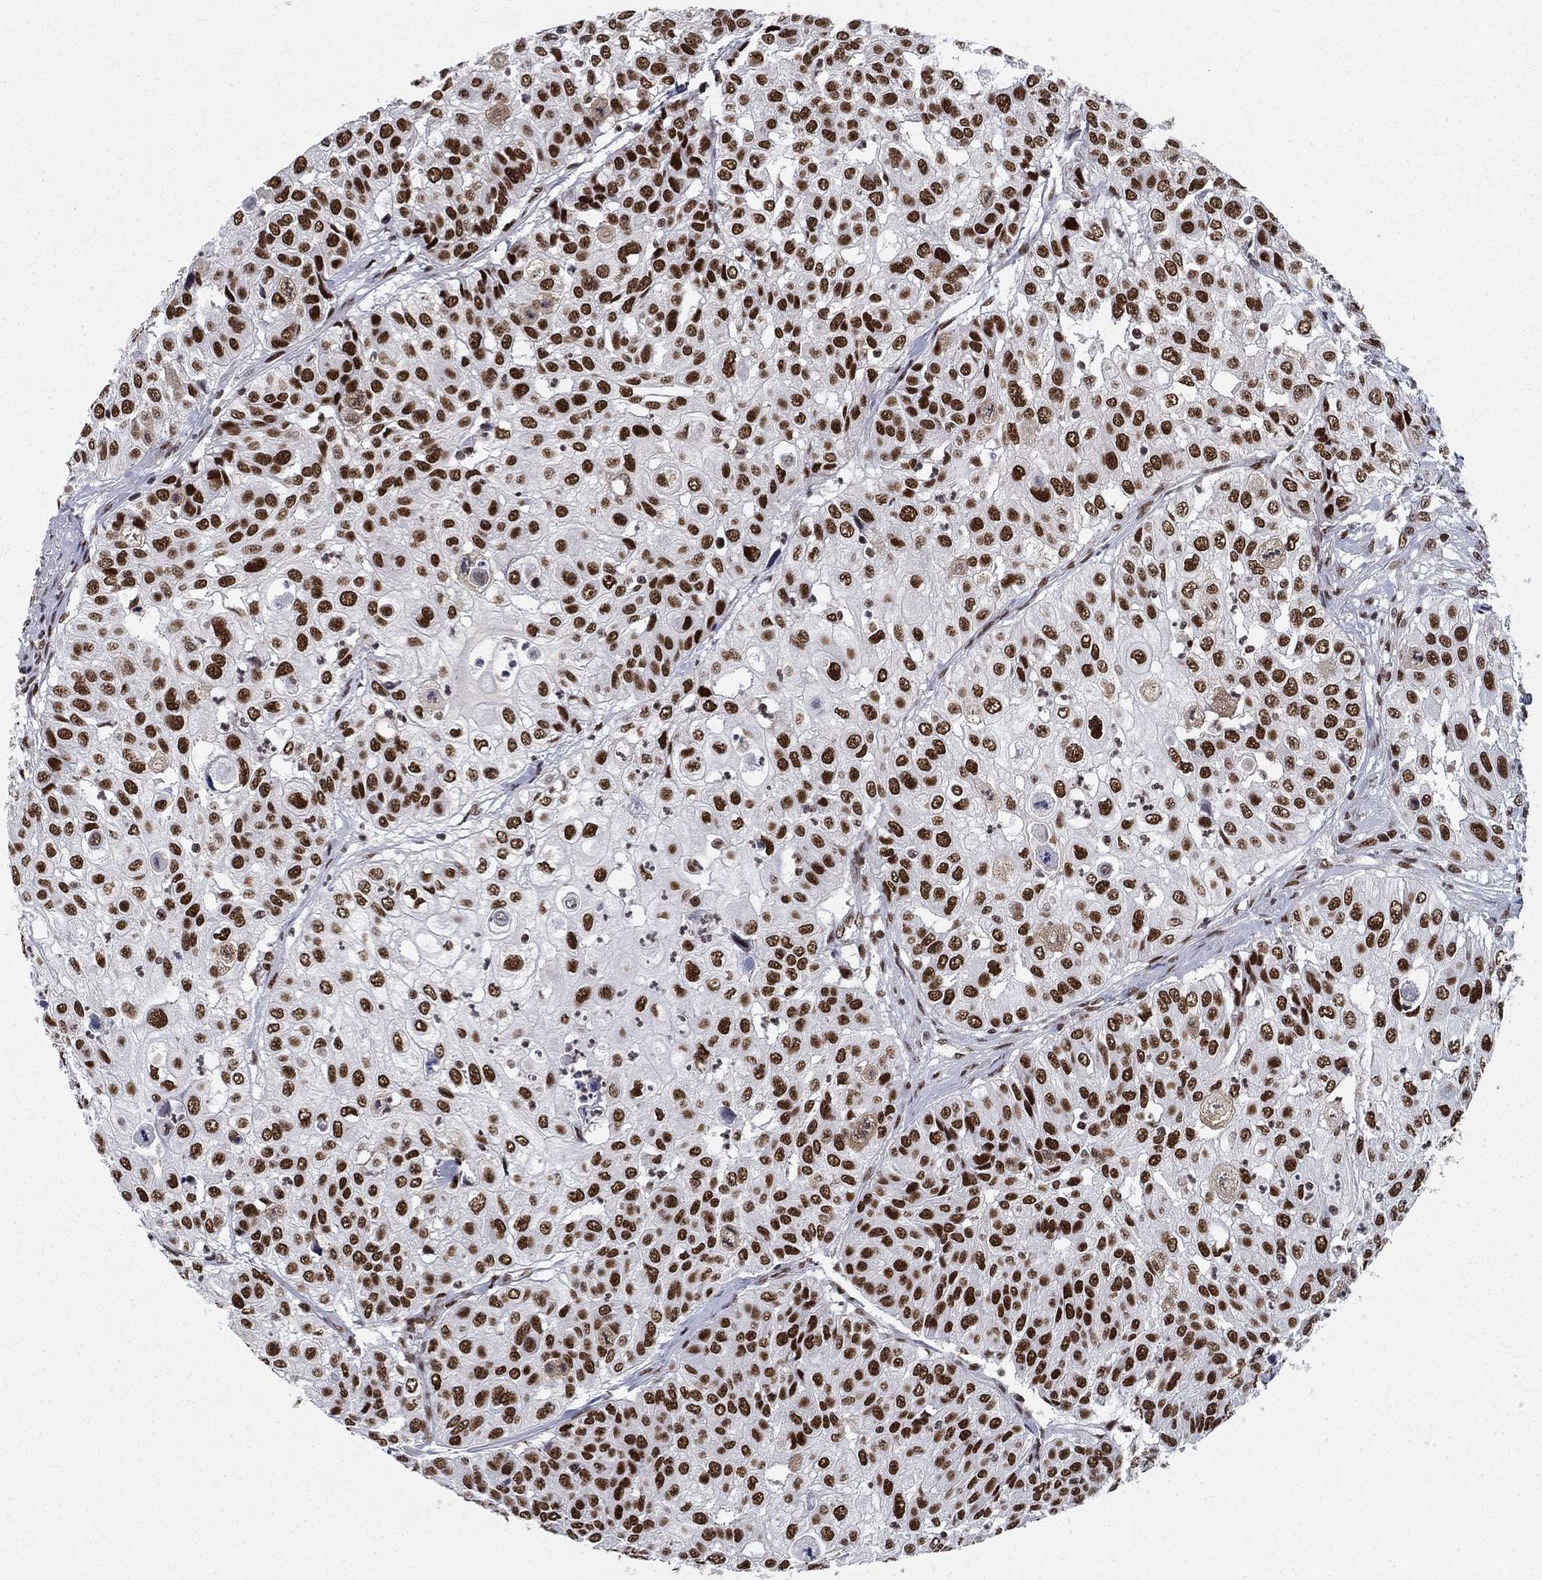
{"staining": {"intensity": "strong", "quantity": ">75%", "location": "nuclear"}, "tissue": "urothelial cancer", "cell_type": "Tumor cells", "image_type": "cancer", "snomed": [{"axis": "morphology", "description": "Urothelial carcinoma, High grade"}, {"axis": "topography", "description": "Urinary bladder"}], "caption": "High-magnification brightfield microscopy of high-grade urothelial carcinoma stained with DAB (3,3'-diaminobenzidine) (brown) and counterstained with hematoxylin (blue). tumor cells exhibit strong nuclear expression is seen in approximately>75% of cells. (DAB (3,3'-diaminobenzidine) IHC with brightfield microscopy, high magnification).", "gene": "RPRD1B", "patient": {"sex": "female", "age": 79}}